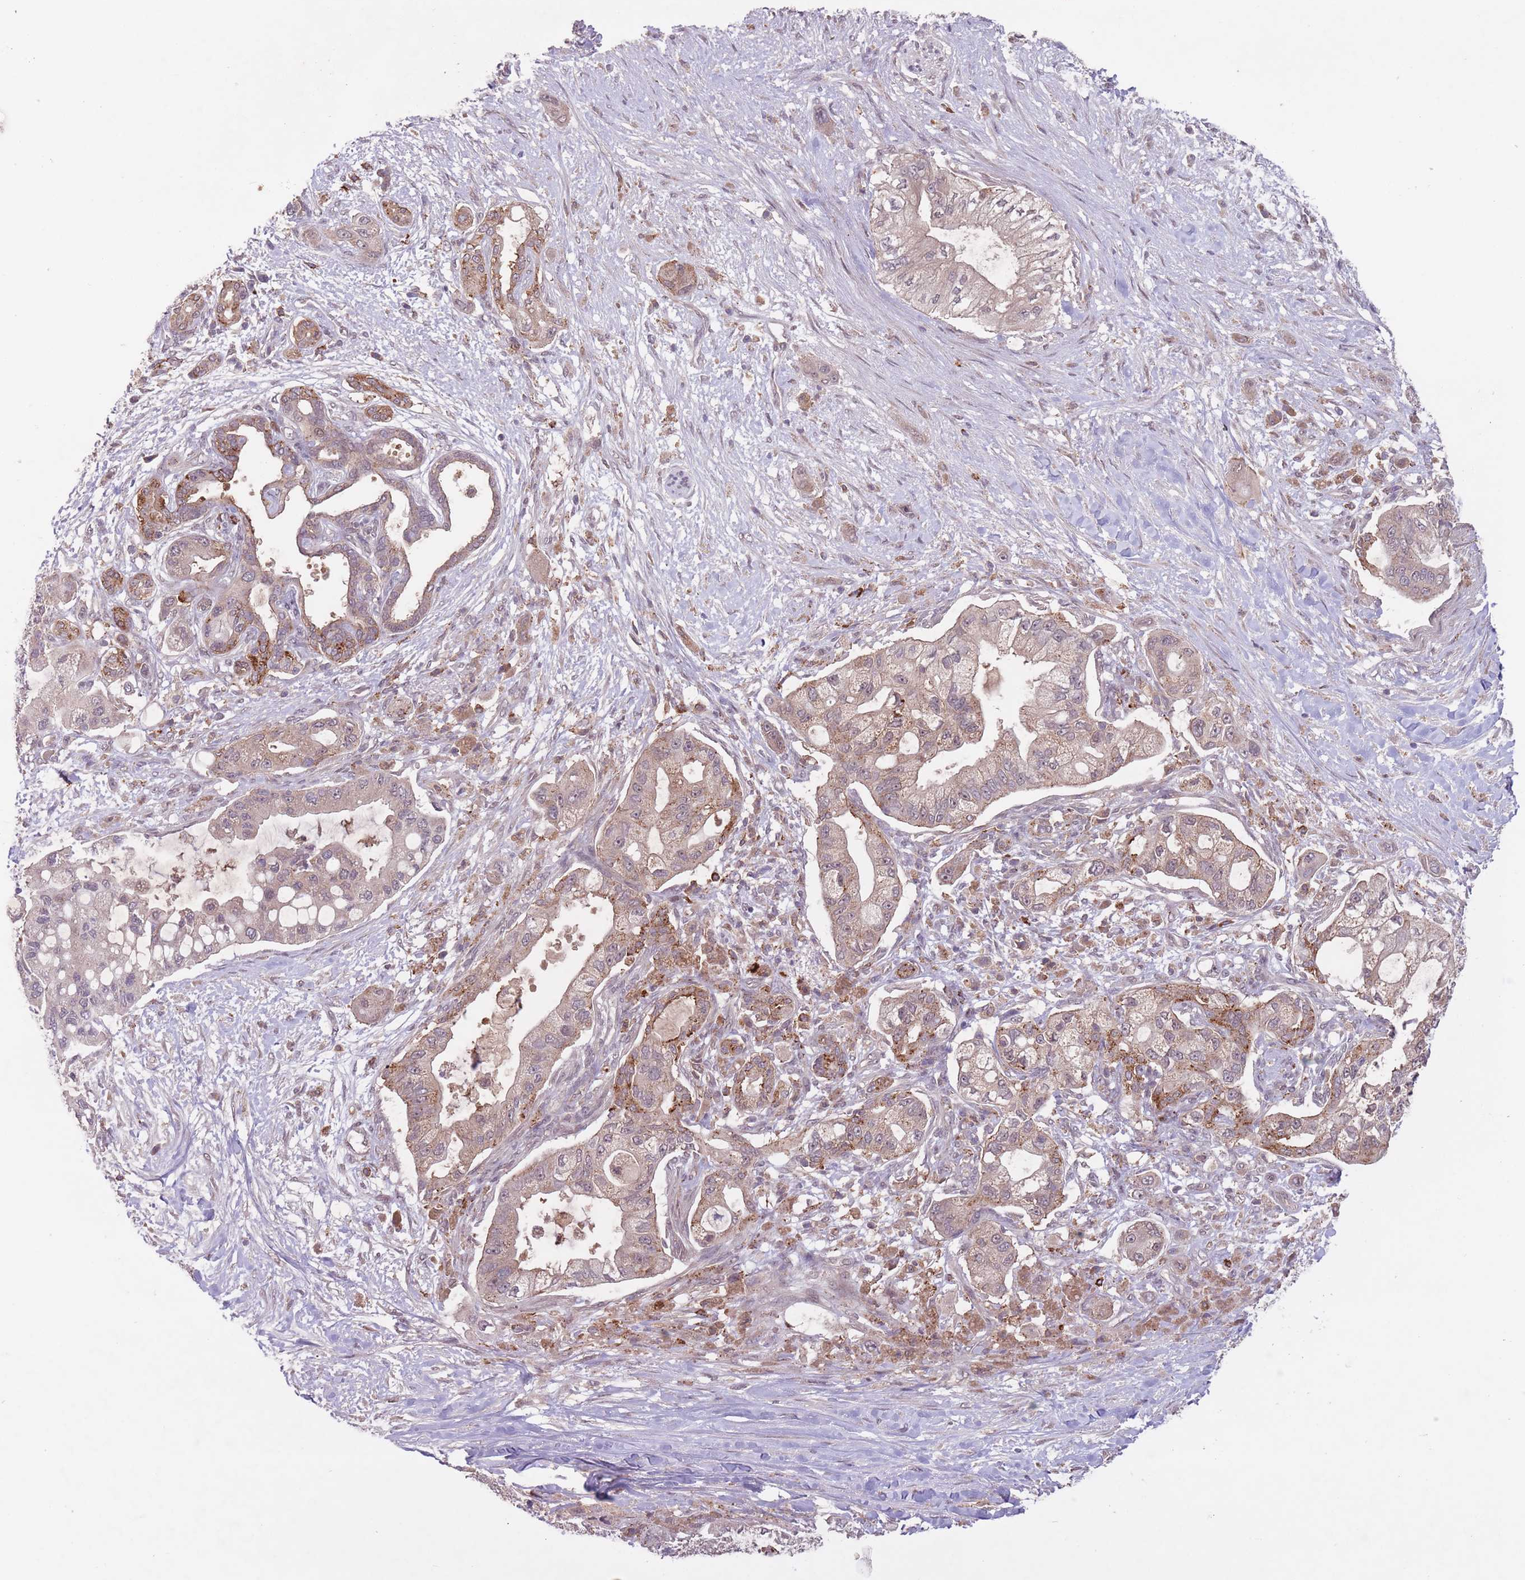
{"staining": {"intensity": "moderate", "quantity": "25%-75%", "location": "cytoplasmic/membranous"}, "tissue": "pancreatic cancer", "cell_type": "Tumor cells", "image_type": "cancer", "snomed": [{"axis": "morphology", "description": "Adenocarcinoma, NOS"}, {"axis": "topography", "description": "Pancreas"}], "caption": "IHC micrograph of human pancreatic adenocarcinoma stained for a protein (brown), which demonstrates medium levels of moderate cytoplasmic/membranous expression in approximately 25%-75% of tumor cells.", "gene": "SECTM1", "patient": {"sex": "male", "age": 57}}